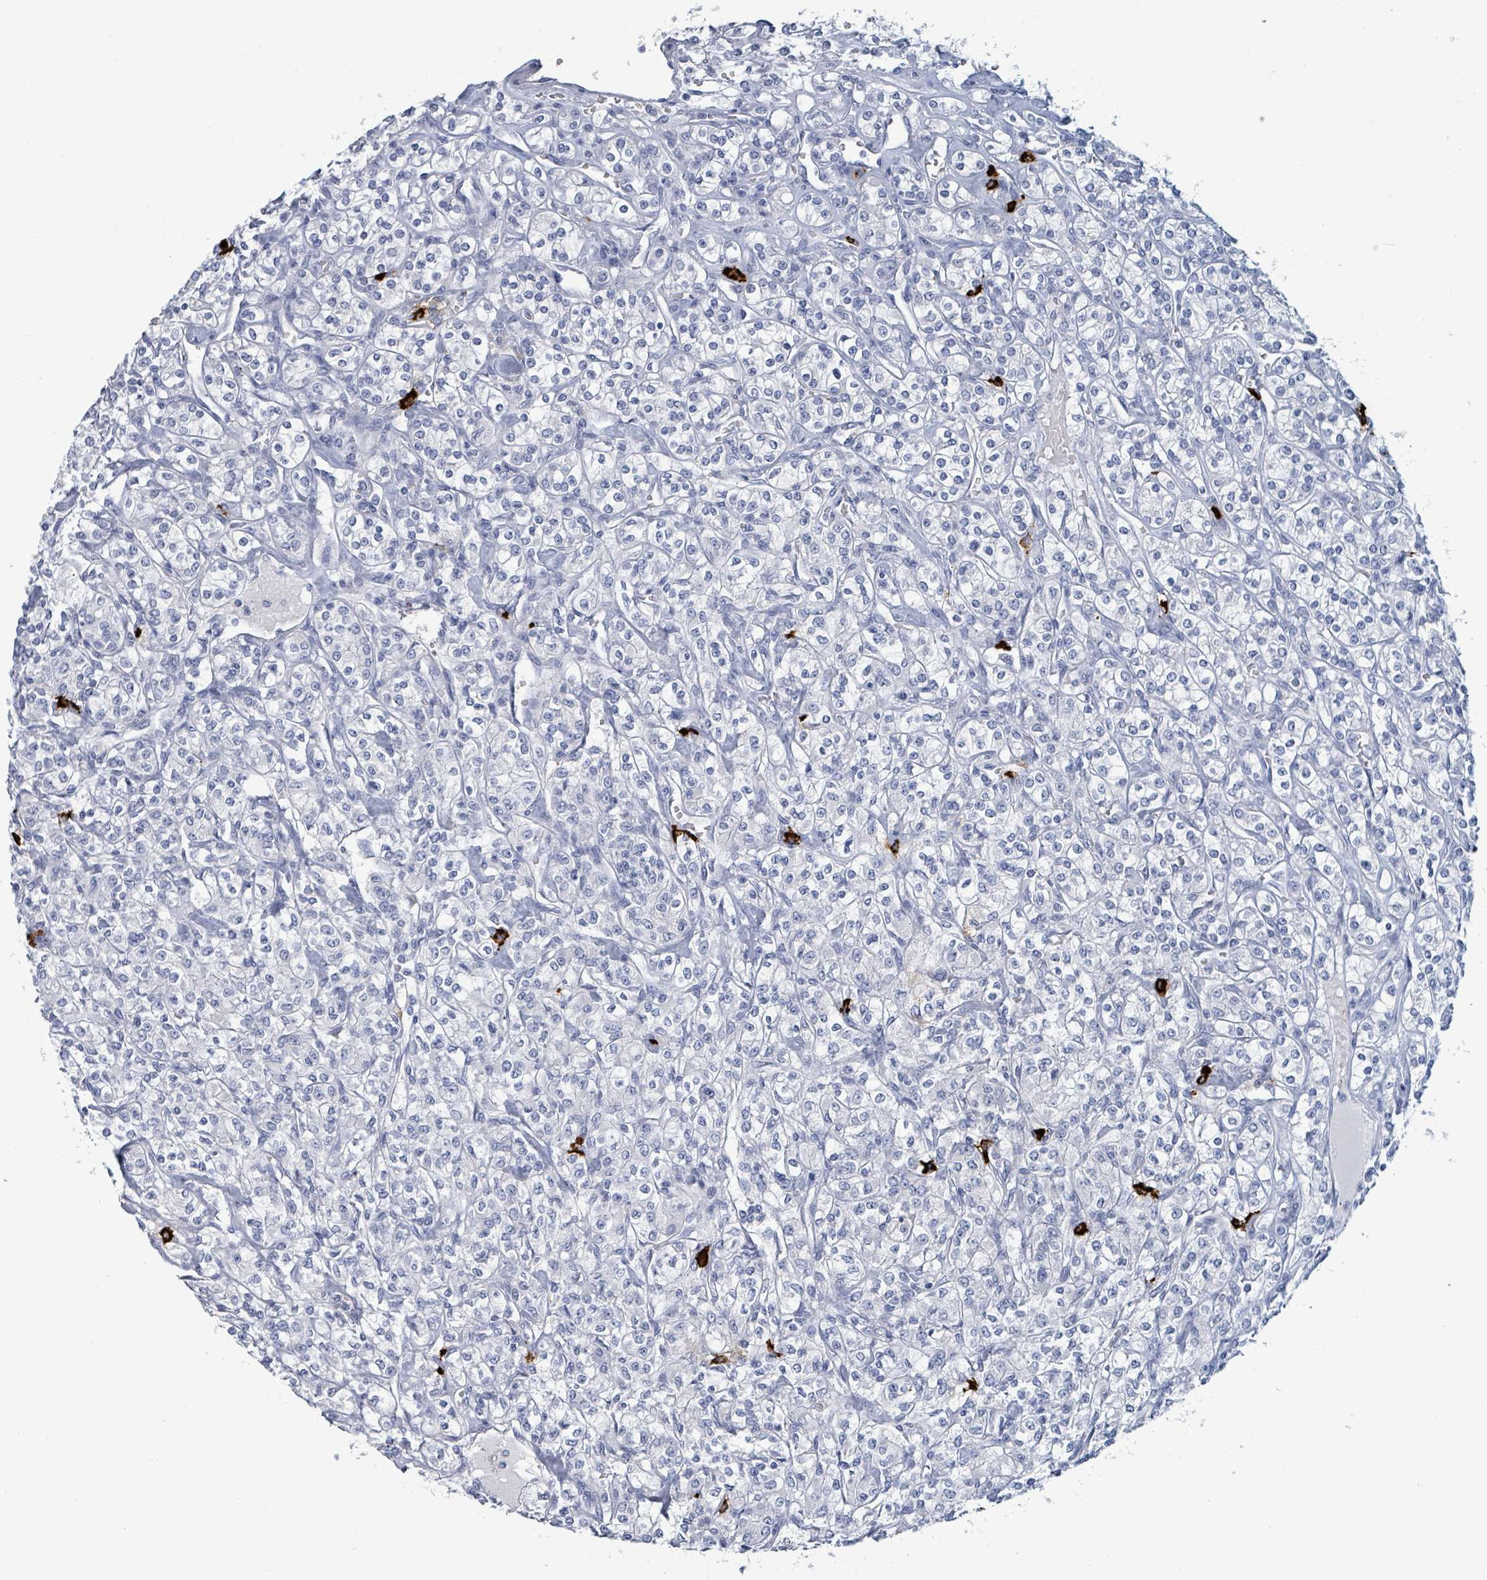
{"staining": {"intensity": "negative", "quantity": "none", "location": "none"}, "tissue": "renal cancer", "cell_type": "Tumor cells", "image_type": "cancer", "snomed": [{"axis": "morphology", "description": "Adenocarcinoma, NOS"}, {"axis": "topography", "description": "Kidney"}], "caption": "Tumor cells are negative for brown protein staining in renal adenocarcinoma.", "gene": "VPS13D", "patient": {"sex": "male", "age": 77}}